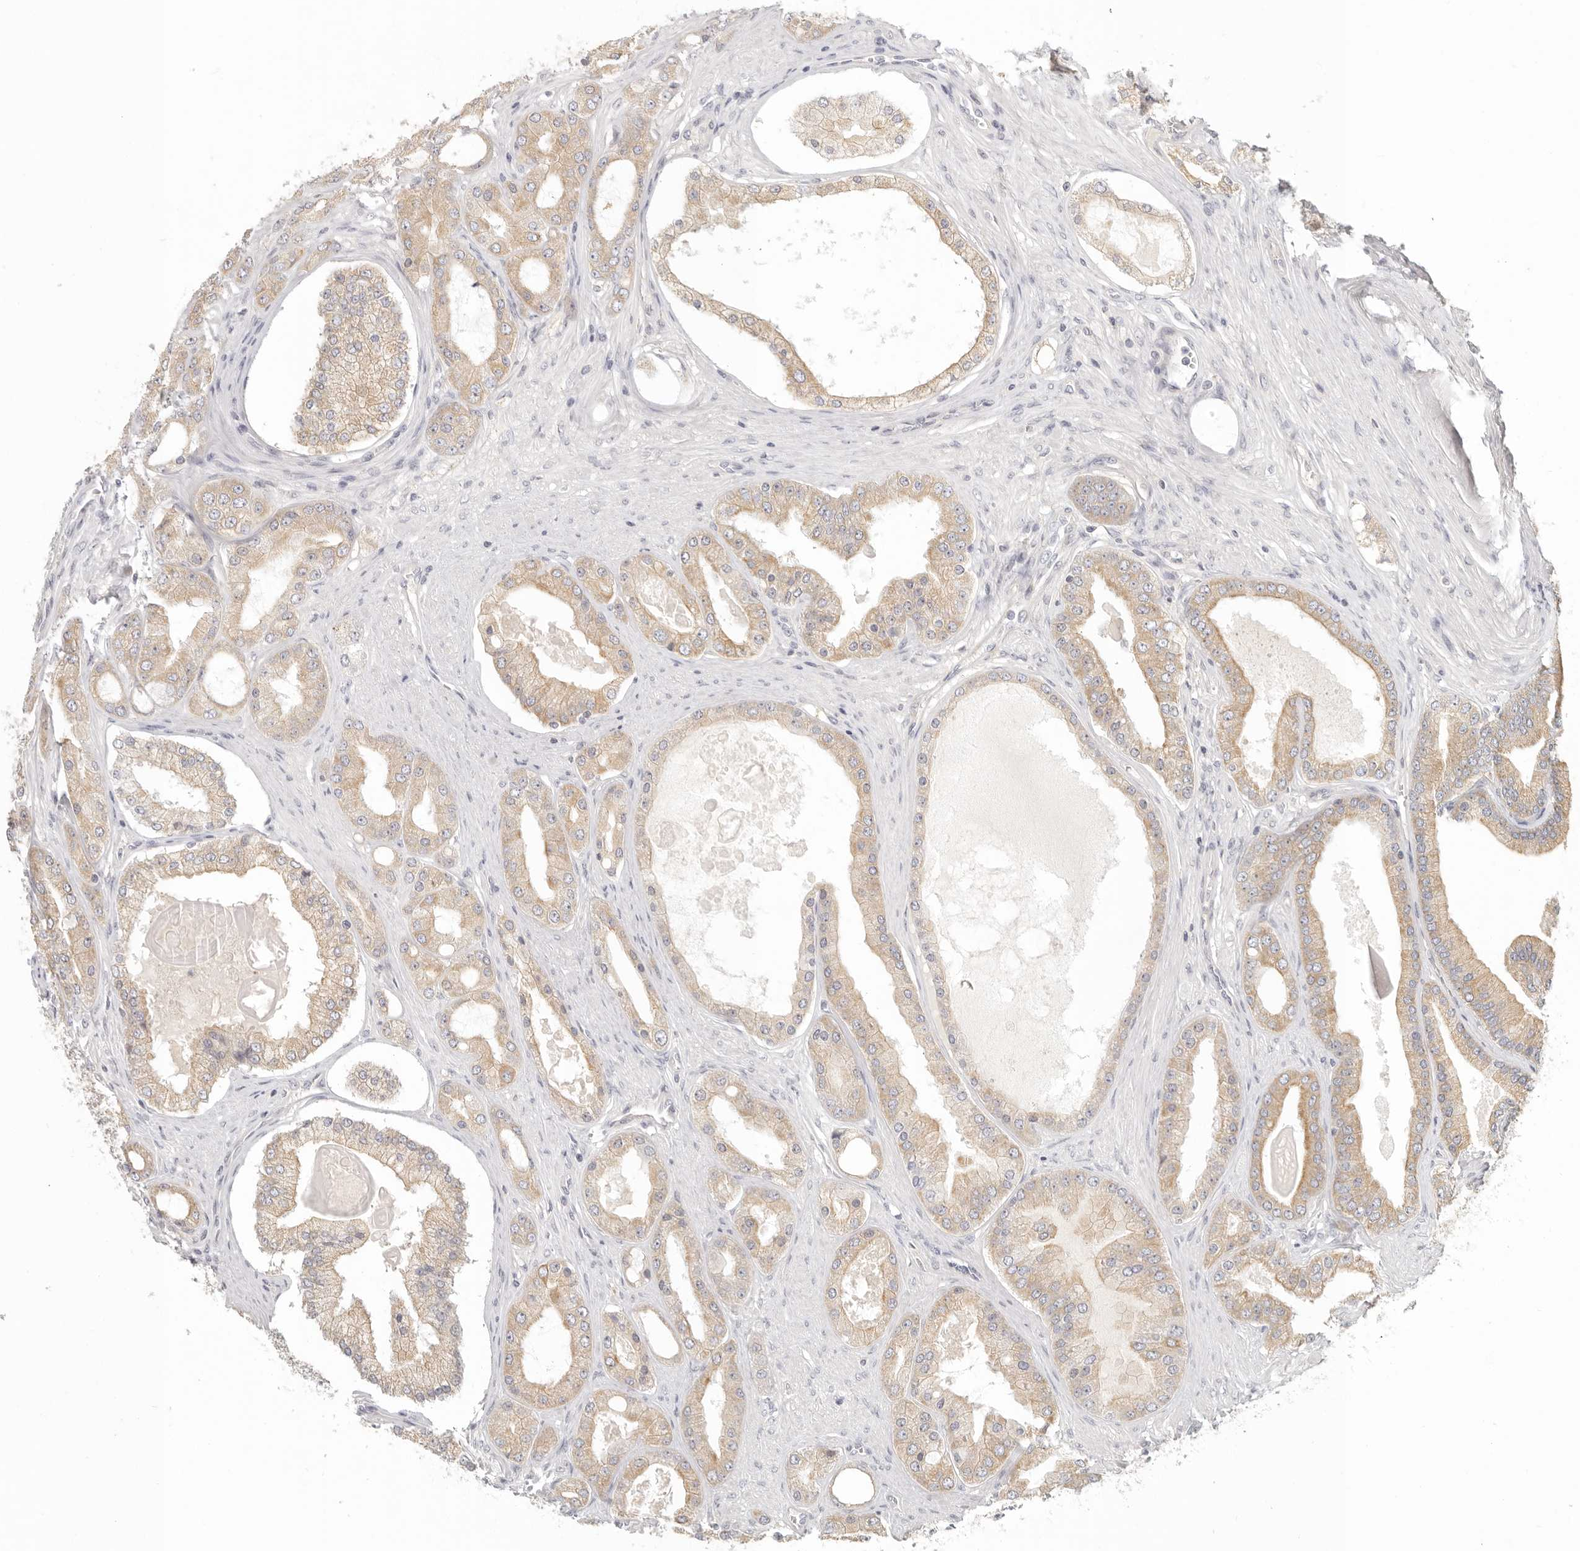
{"staining": {"intensity": "moderate", "quantity": ">75%", "location": "cytoplasmic/membranous"}, "tissue": "prostate cancer", "cell_type": "Tumor cells", "image_type": "cancer", "snomed": [{"axis": "morphology", "description": "Adenocarcinoma, High grade"}, {"axis": "topography", "description": "Prostate"}], "caption": "Immunohistochemical staining of human prostate cancer (adenocarcinoma (high-grade)) exhibits moderate cytoplasmic/membranous protein positivity in approximately >75% of tumor cells.", "gene": "AHDC1", "patient": {"sex": "male", "age": 60}}